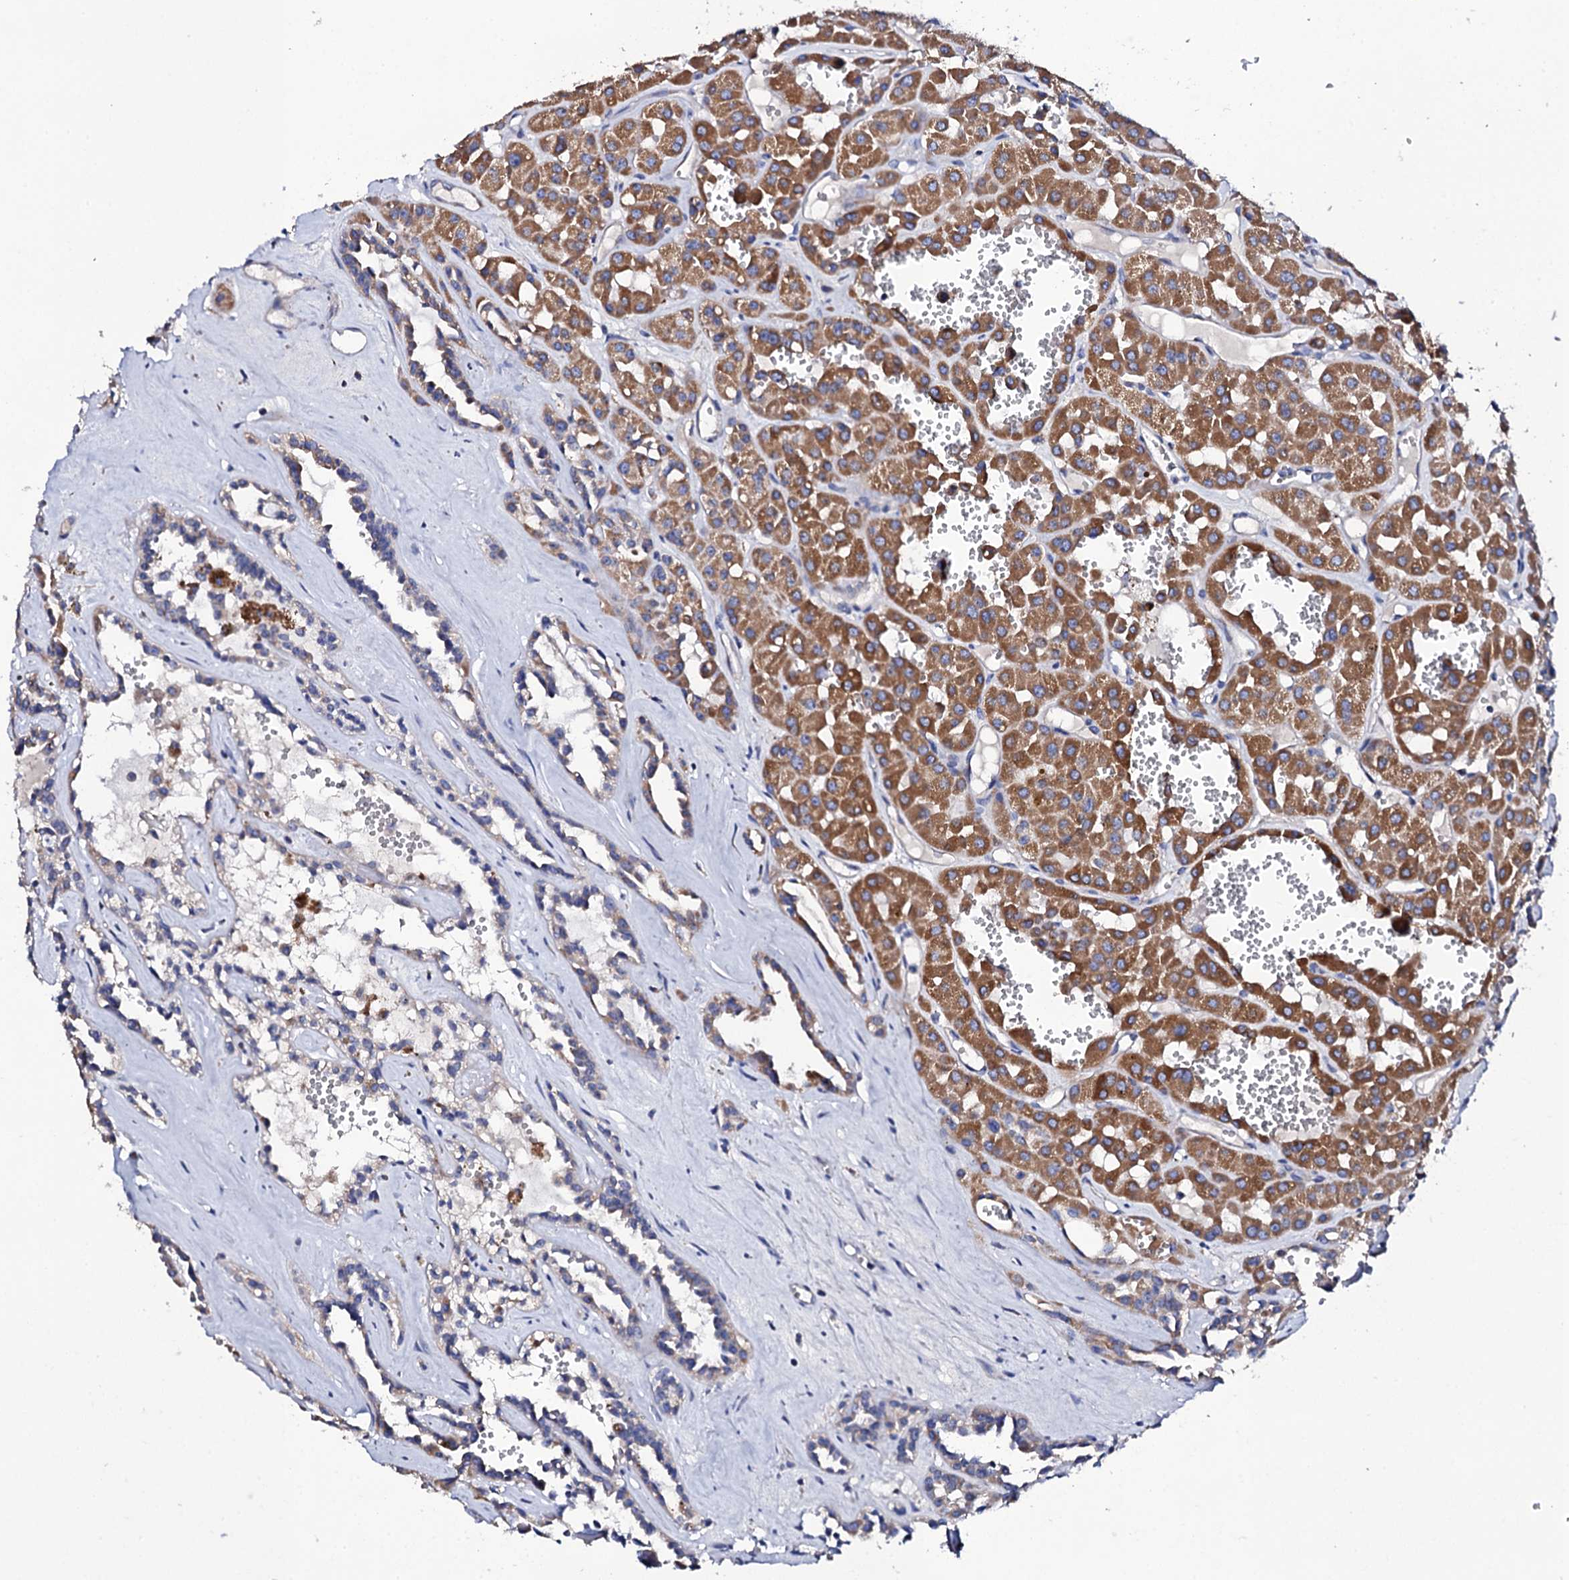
{"staining": {"intensity": "moderate", "quantity": ">75%", "location": "cytoplasmic/membranous"}, "tissue": "renal cancer", "cell_type": "Tumor cells", "image_type": "cancer", "snomed": [{"axis": "morphology", "description": "Carcinoma, NOS"}, {"axis": "topography", "description": "Kidney"}], "caption": "Protein staining of renal cancer tissue exhibits moderate cytoplasmic/membranous expression in about >75% of tumor cells.", "gene": "TCAF2", "patient": {"sex": "female", "age": 75}}